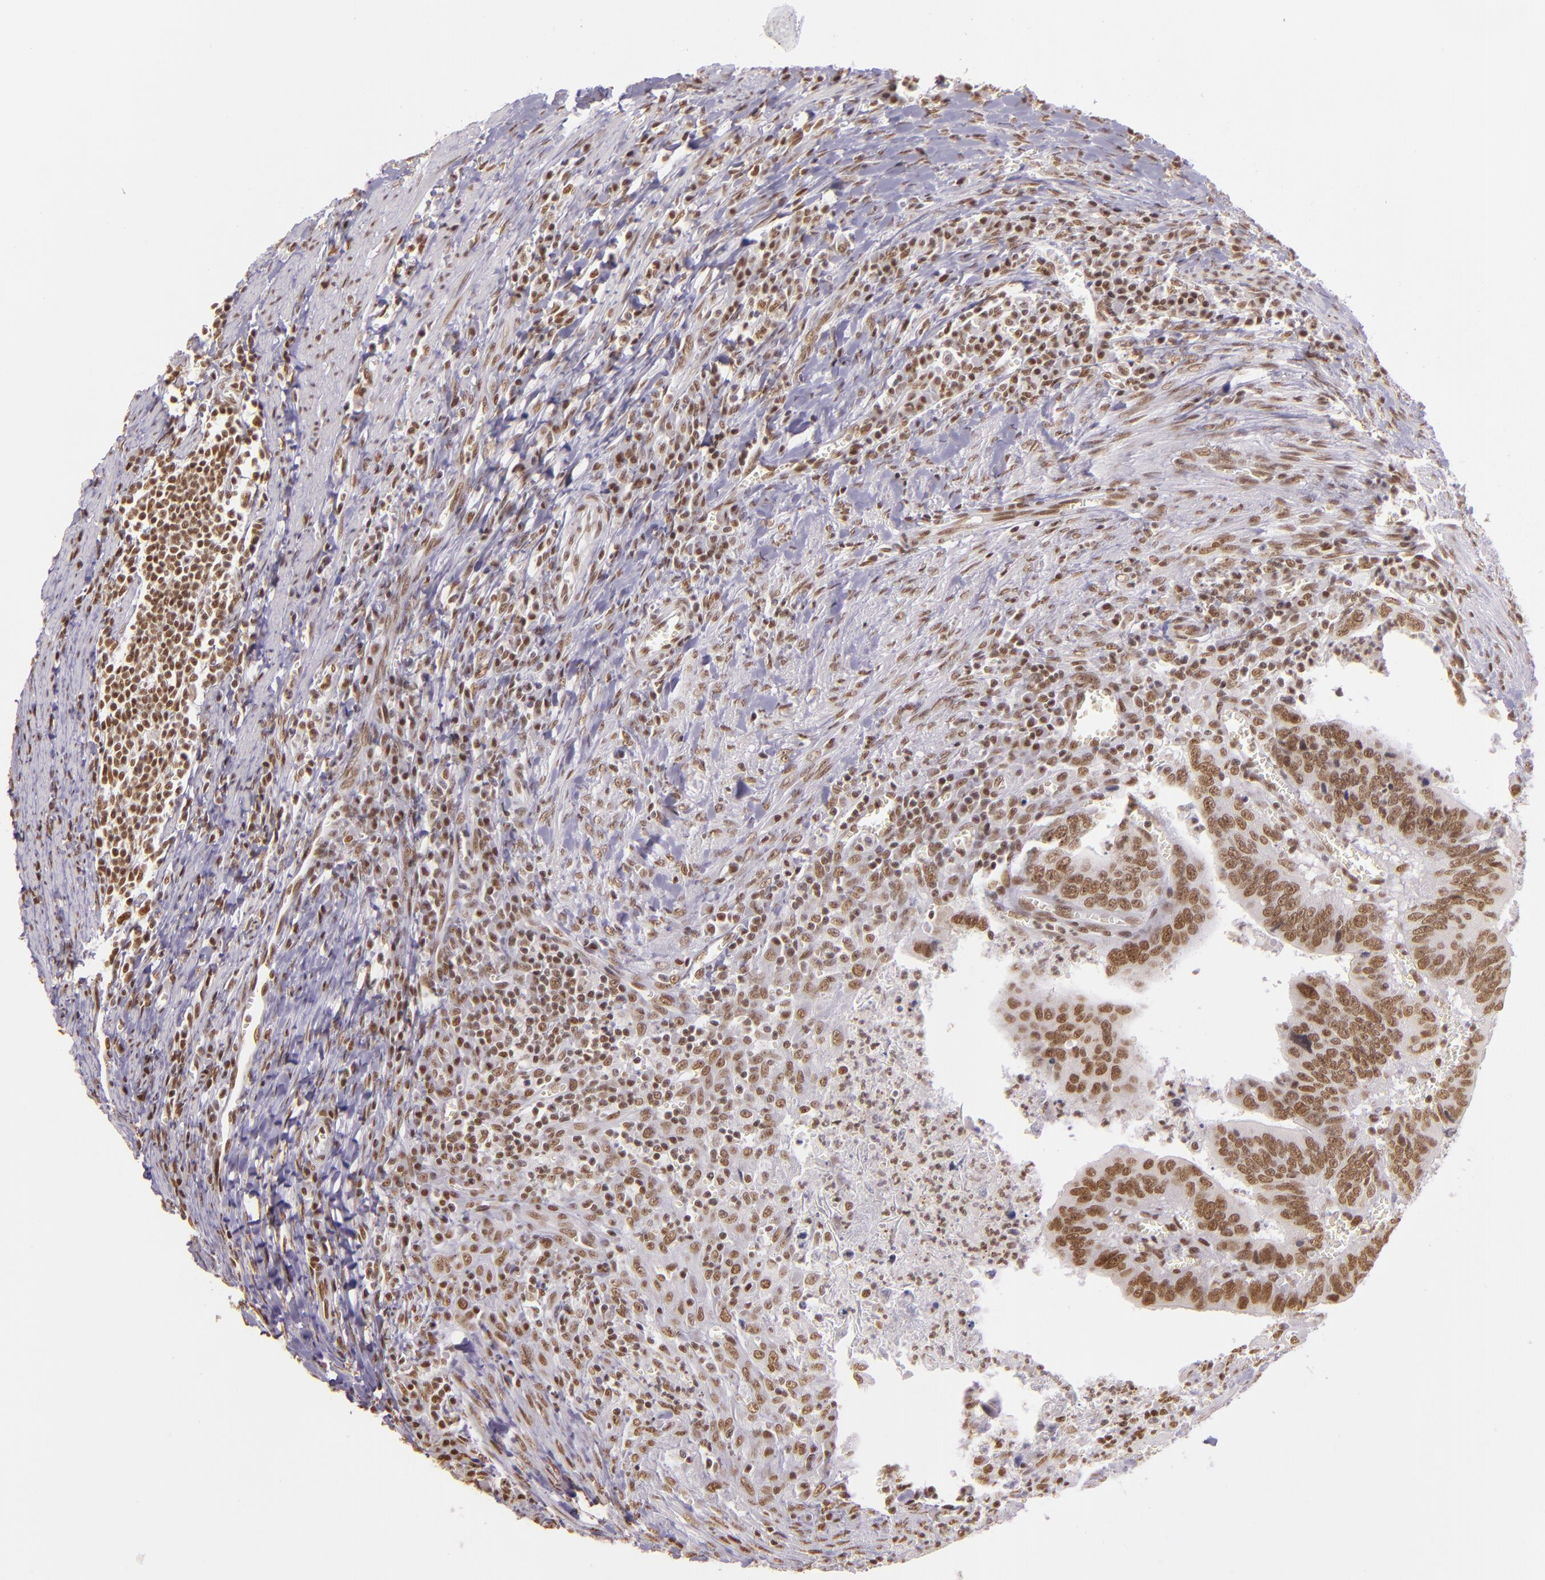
{"staining": {"intensity": "moderate", "quantity": ">75%", "location": "nuclear"}, "tissue": "colorectal cancer", "cell_type": "Tumor cells", "image_type": "cancer", "snomed": [{"axis": "morphology", "description": "Adenocarcinoma, NOS"}, {"axis": "topography", "description": "Colon"}], "caption": "Human colorectal cancer (adenocarcinoma) stained with a brown dye reveals moderate nuclear positive positivity in approximately >75% of tumor cells.", "gene": "USF1", "patient": {"sex": "male", "age": 72}}